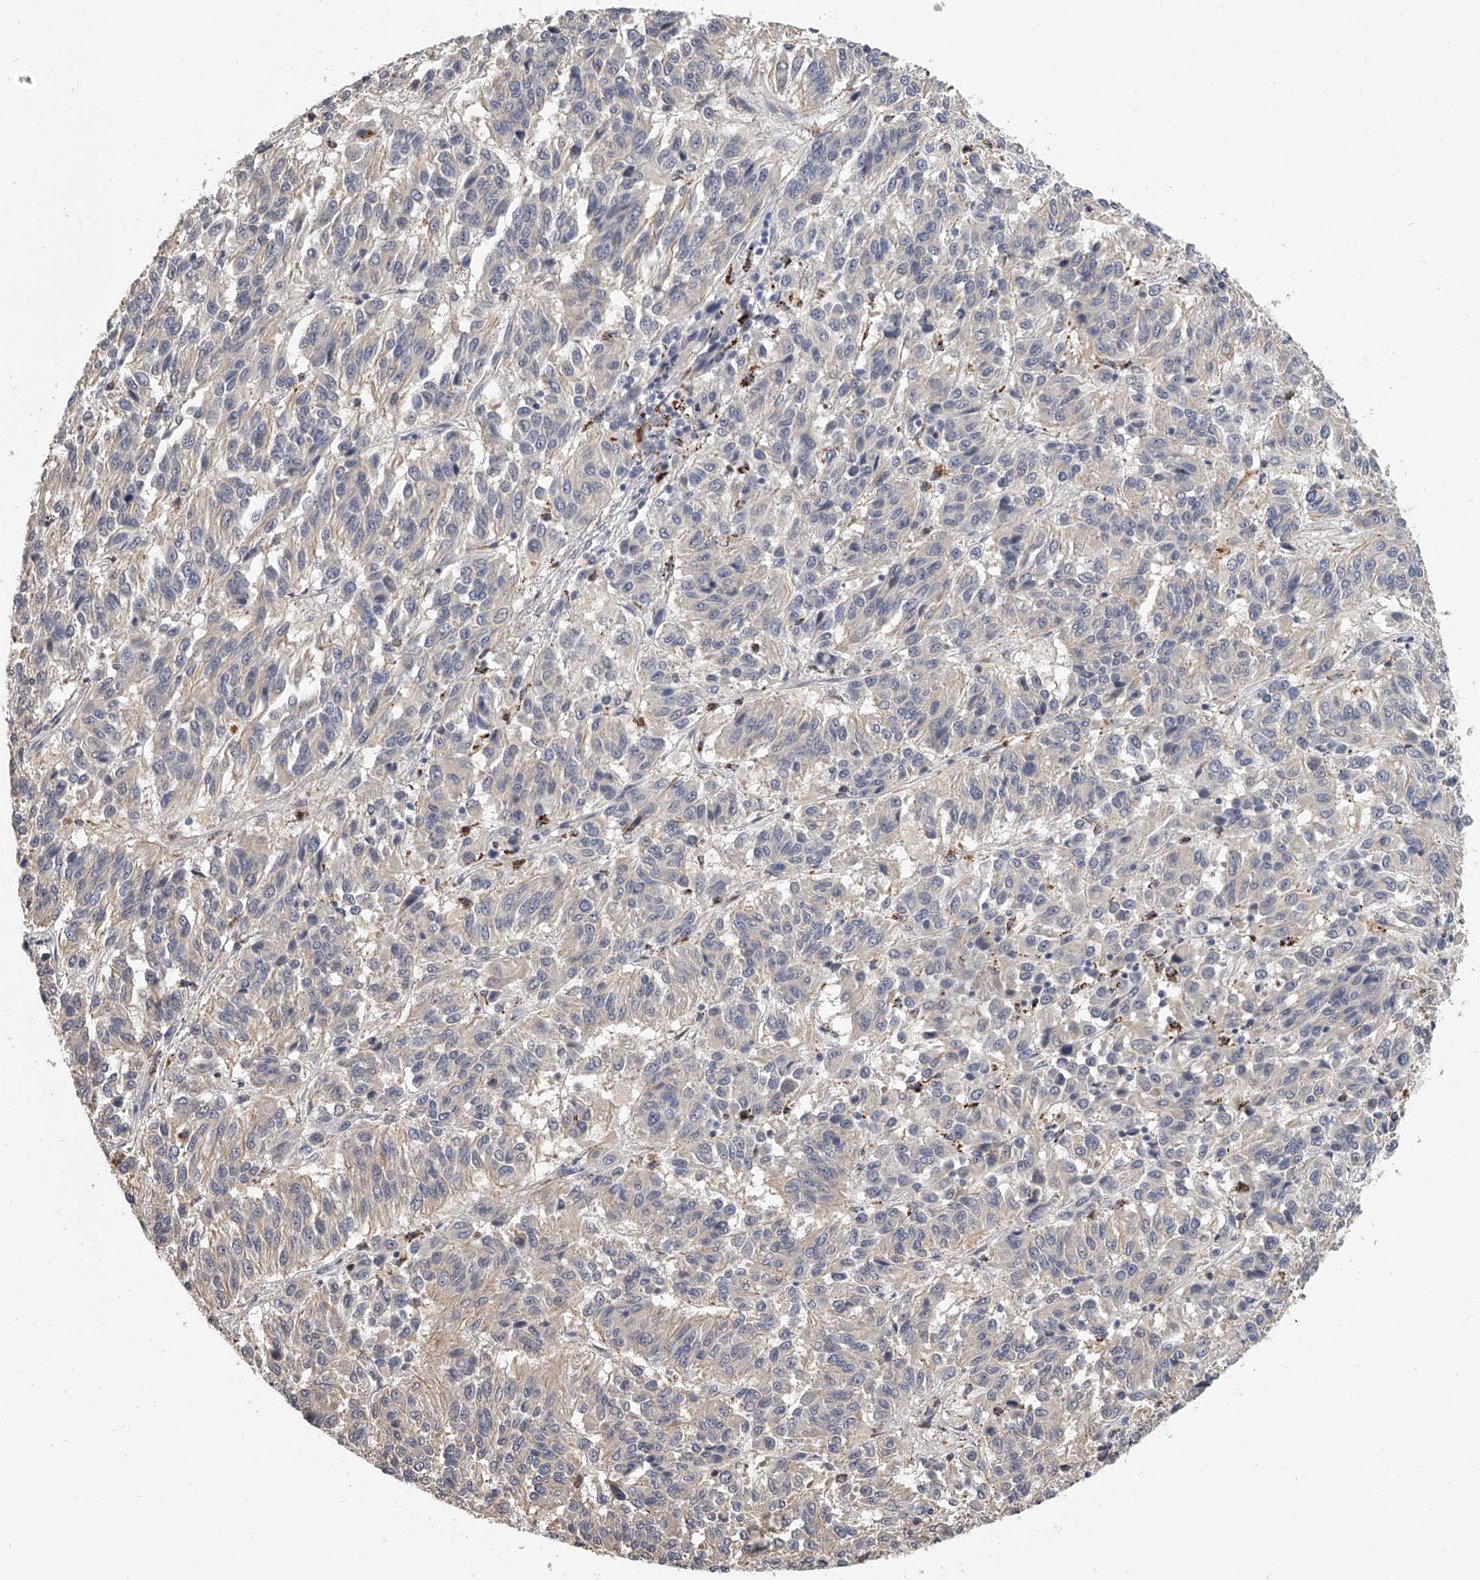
{"staining": {"intensity": "negative", "quantity": "none", "location": "none"}, "tissue": "melanoma", "cell_type": "Tumor cells", "image_type": "cancer", "snomed": [{"axis": "morphology", "description": "Malignant melanoma, Metastatic site"}, {"axis": "topography", "description": "Lung"}], "caption": "IHC of human melanoma demonstrates no positivity in tumor cells.", "gene": "KLHL7", "patient": {"sex": "male", "age": 64}}